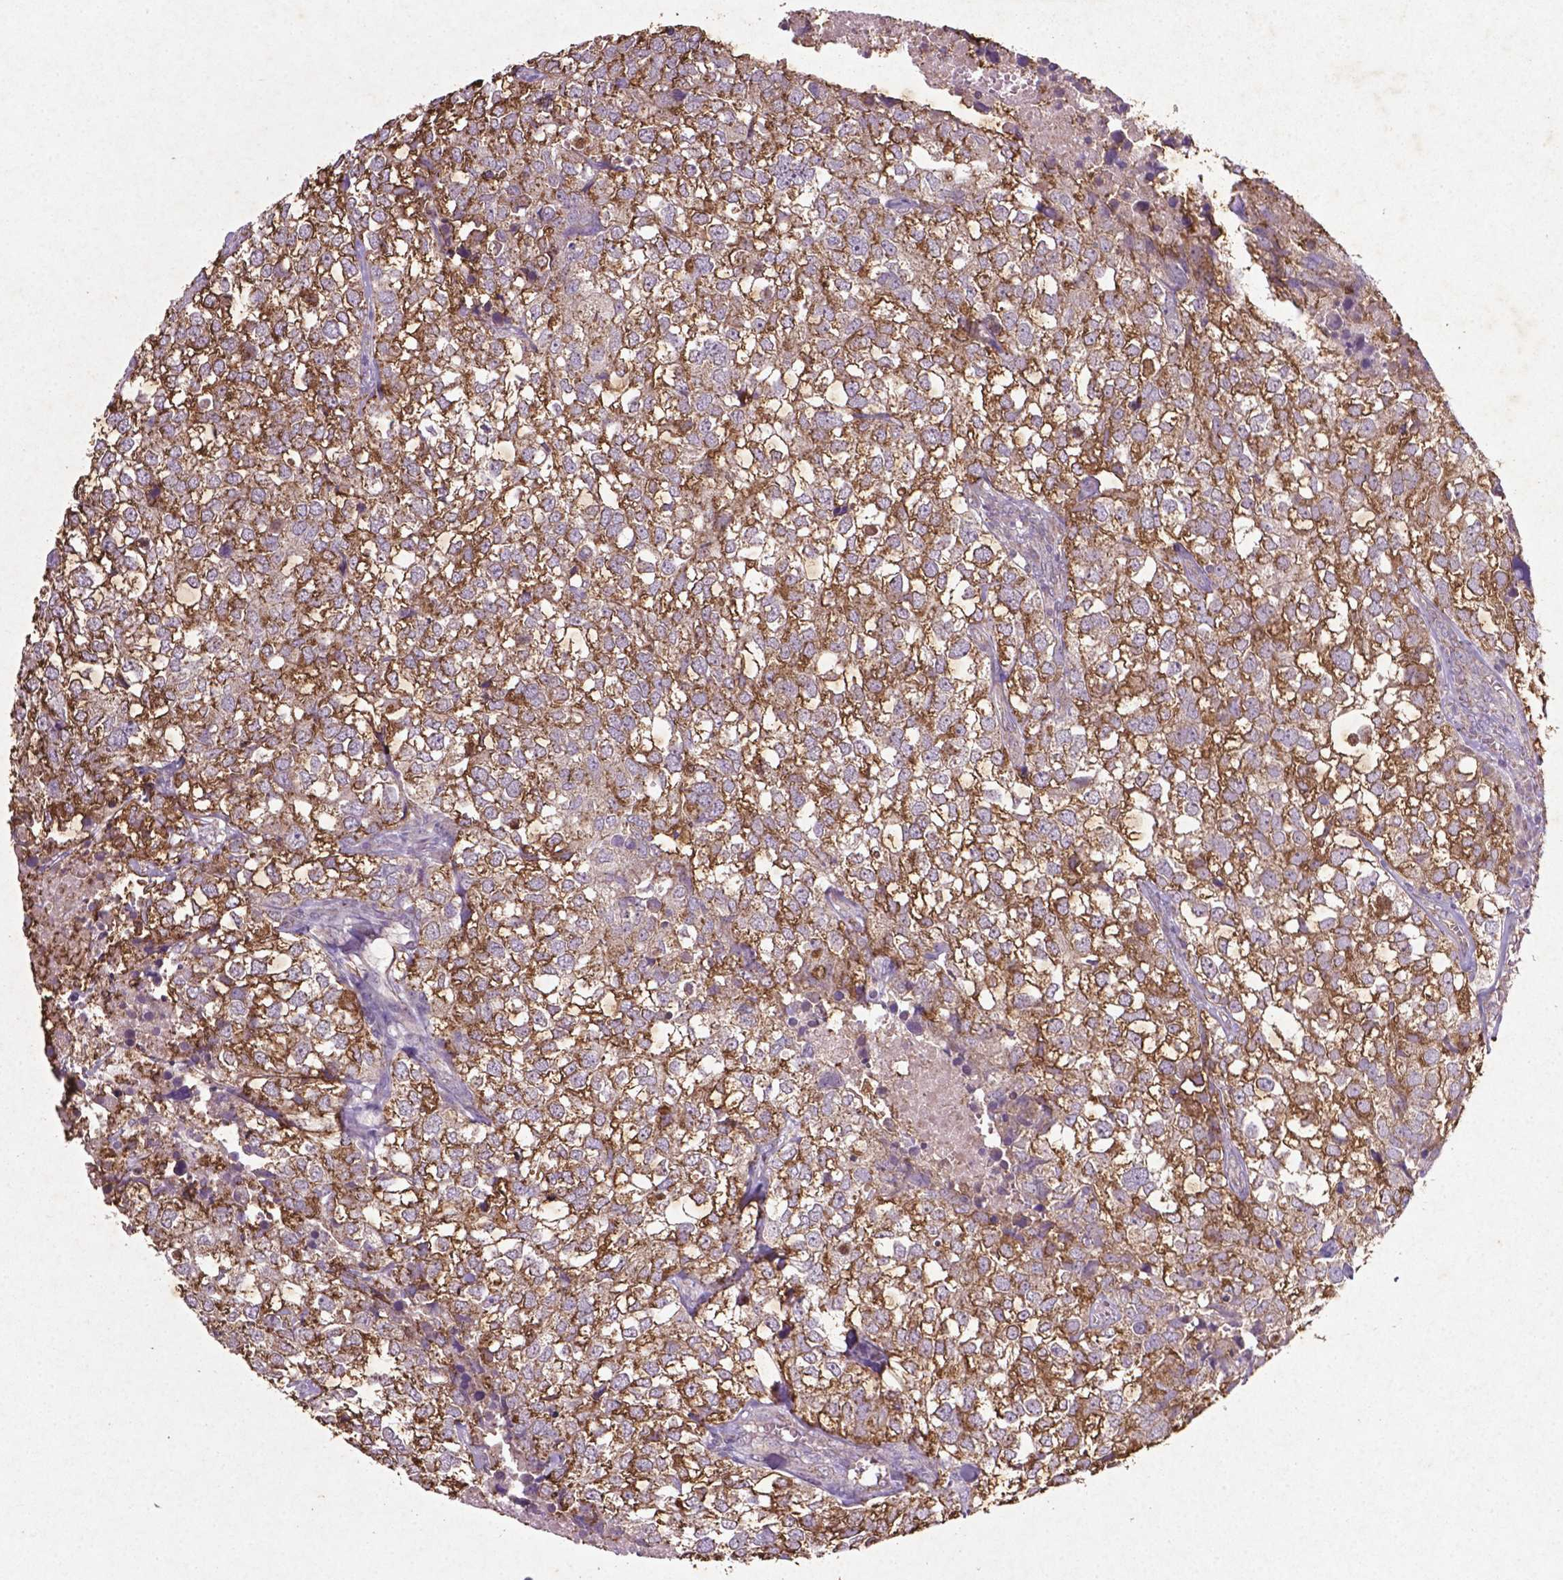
{"staining": {"intensity": "moderate", "quantity": ">75%", "location": "cytoplasmic/membranous"}, "tissue": "breast cancer", "cell_type": "Tumor cells", "image_type": "cancer", "snomed": [{"axis": "morphology", "description": "Duct carcinoma"}, {"axis": "topography", "description": "Breast"}], "caption": "A high-resolution micrograph shows immunohistochemistry staining of infiltrating ductal carcinoma (breast), which reveals moderate cytoplasmic/membranous positivity in about >75% of tumor cells.", "gene": "MTOR", "patient": {"sex": "female", "age": 30}}